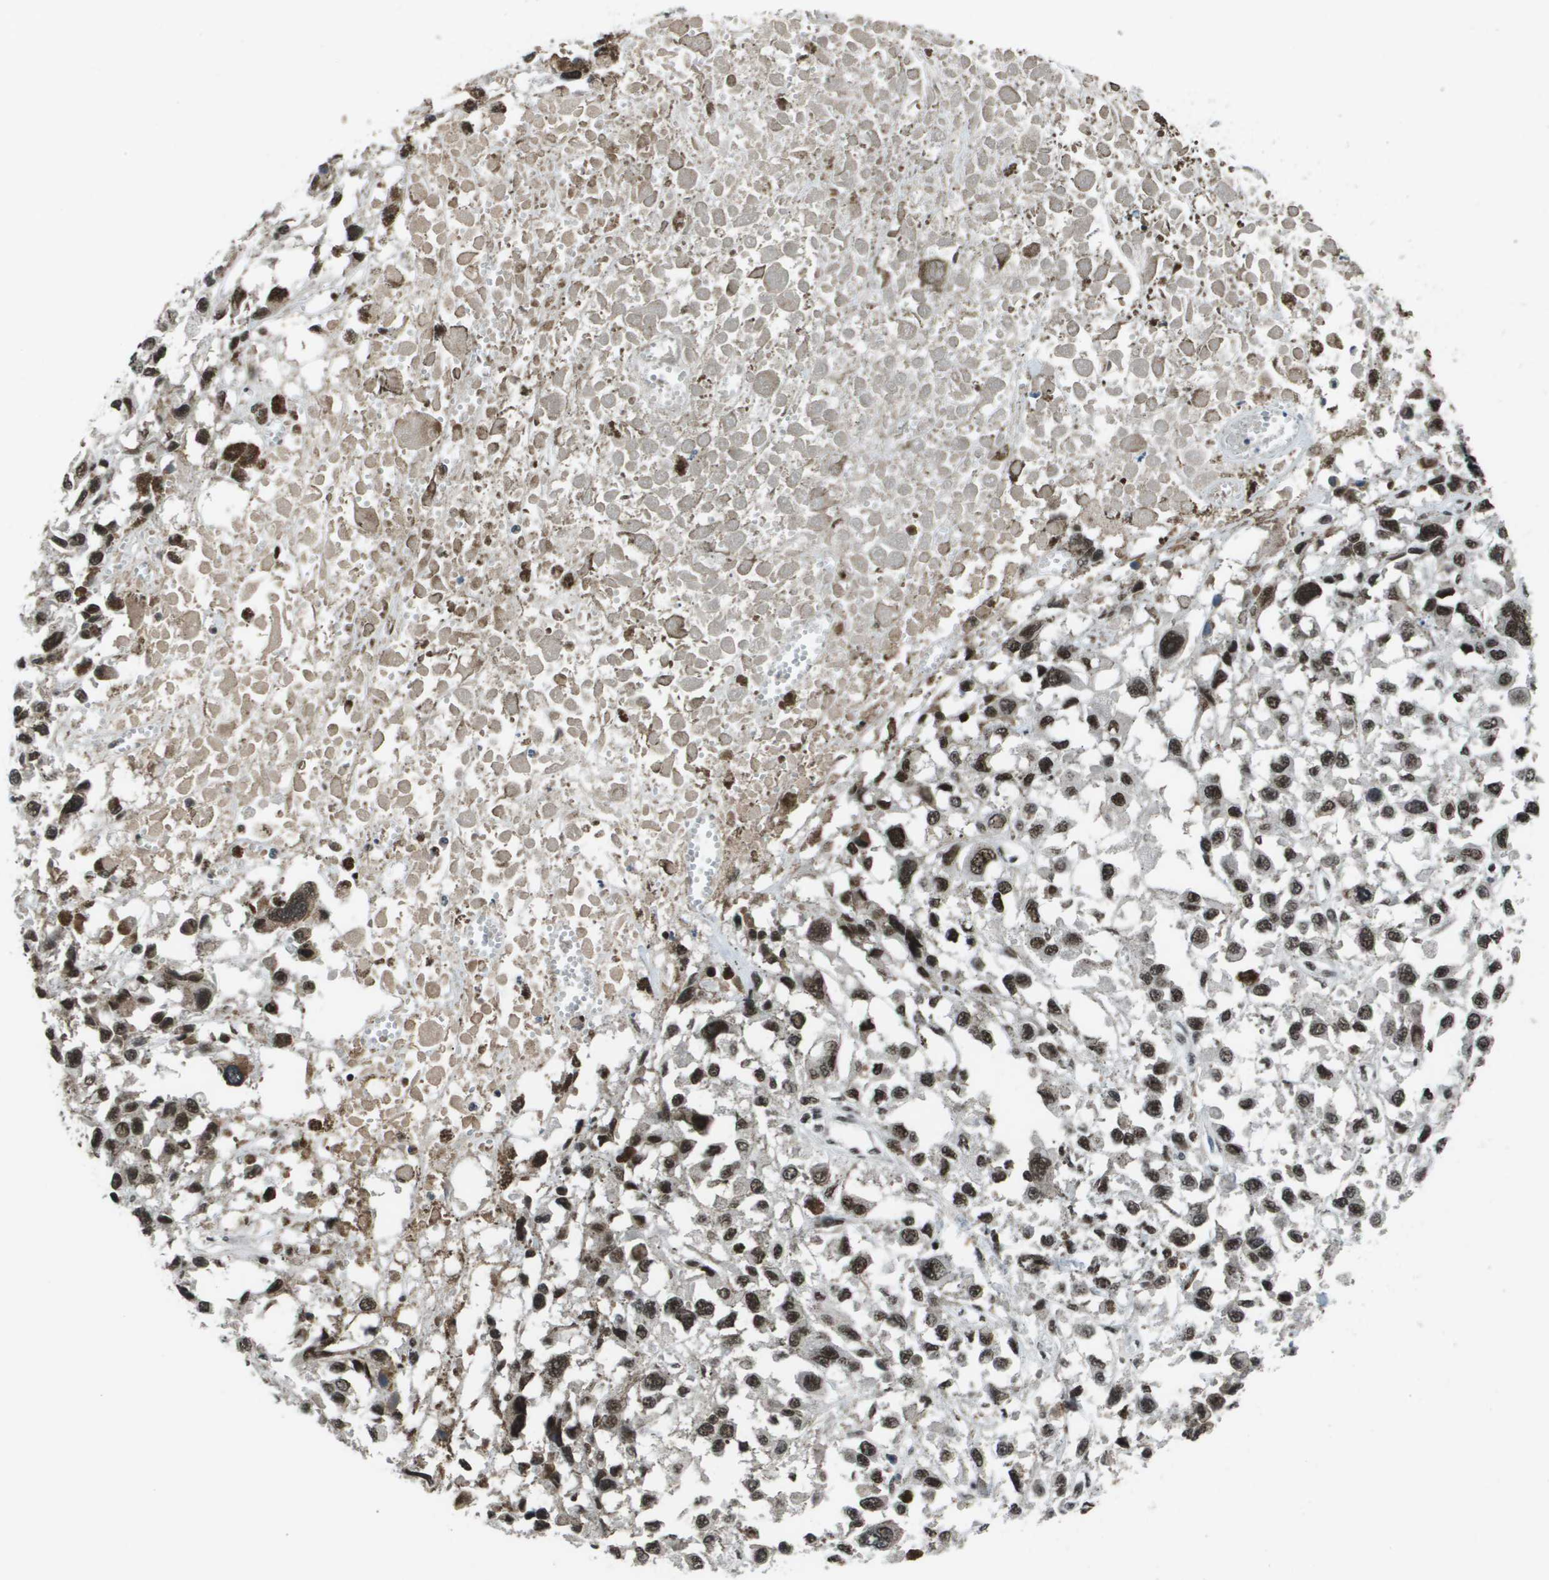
{"staining": {"intensity": "strong", "quantity": ">75%", "location": "nuclear"}, "tissue": "melanoma", "cell_type": "Tumor cells", "image_type": "cancer", "snomed": [{"axis": "morphology", "description": "Malignant melanoma, Metastatic site"}, {"axis": "topography", "description": "Lymph node"}], "caption": "Immunohistochemical staining of human melanoma shows strong nuclear protein staining in about >75% of tumor cells.", "gene": "THRAP3", "patient": {"sex": "male", "age": 59}}